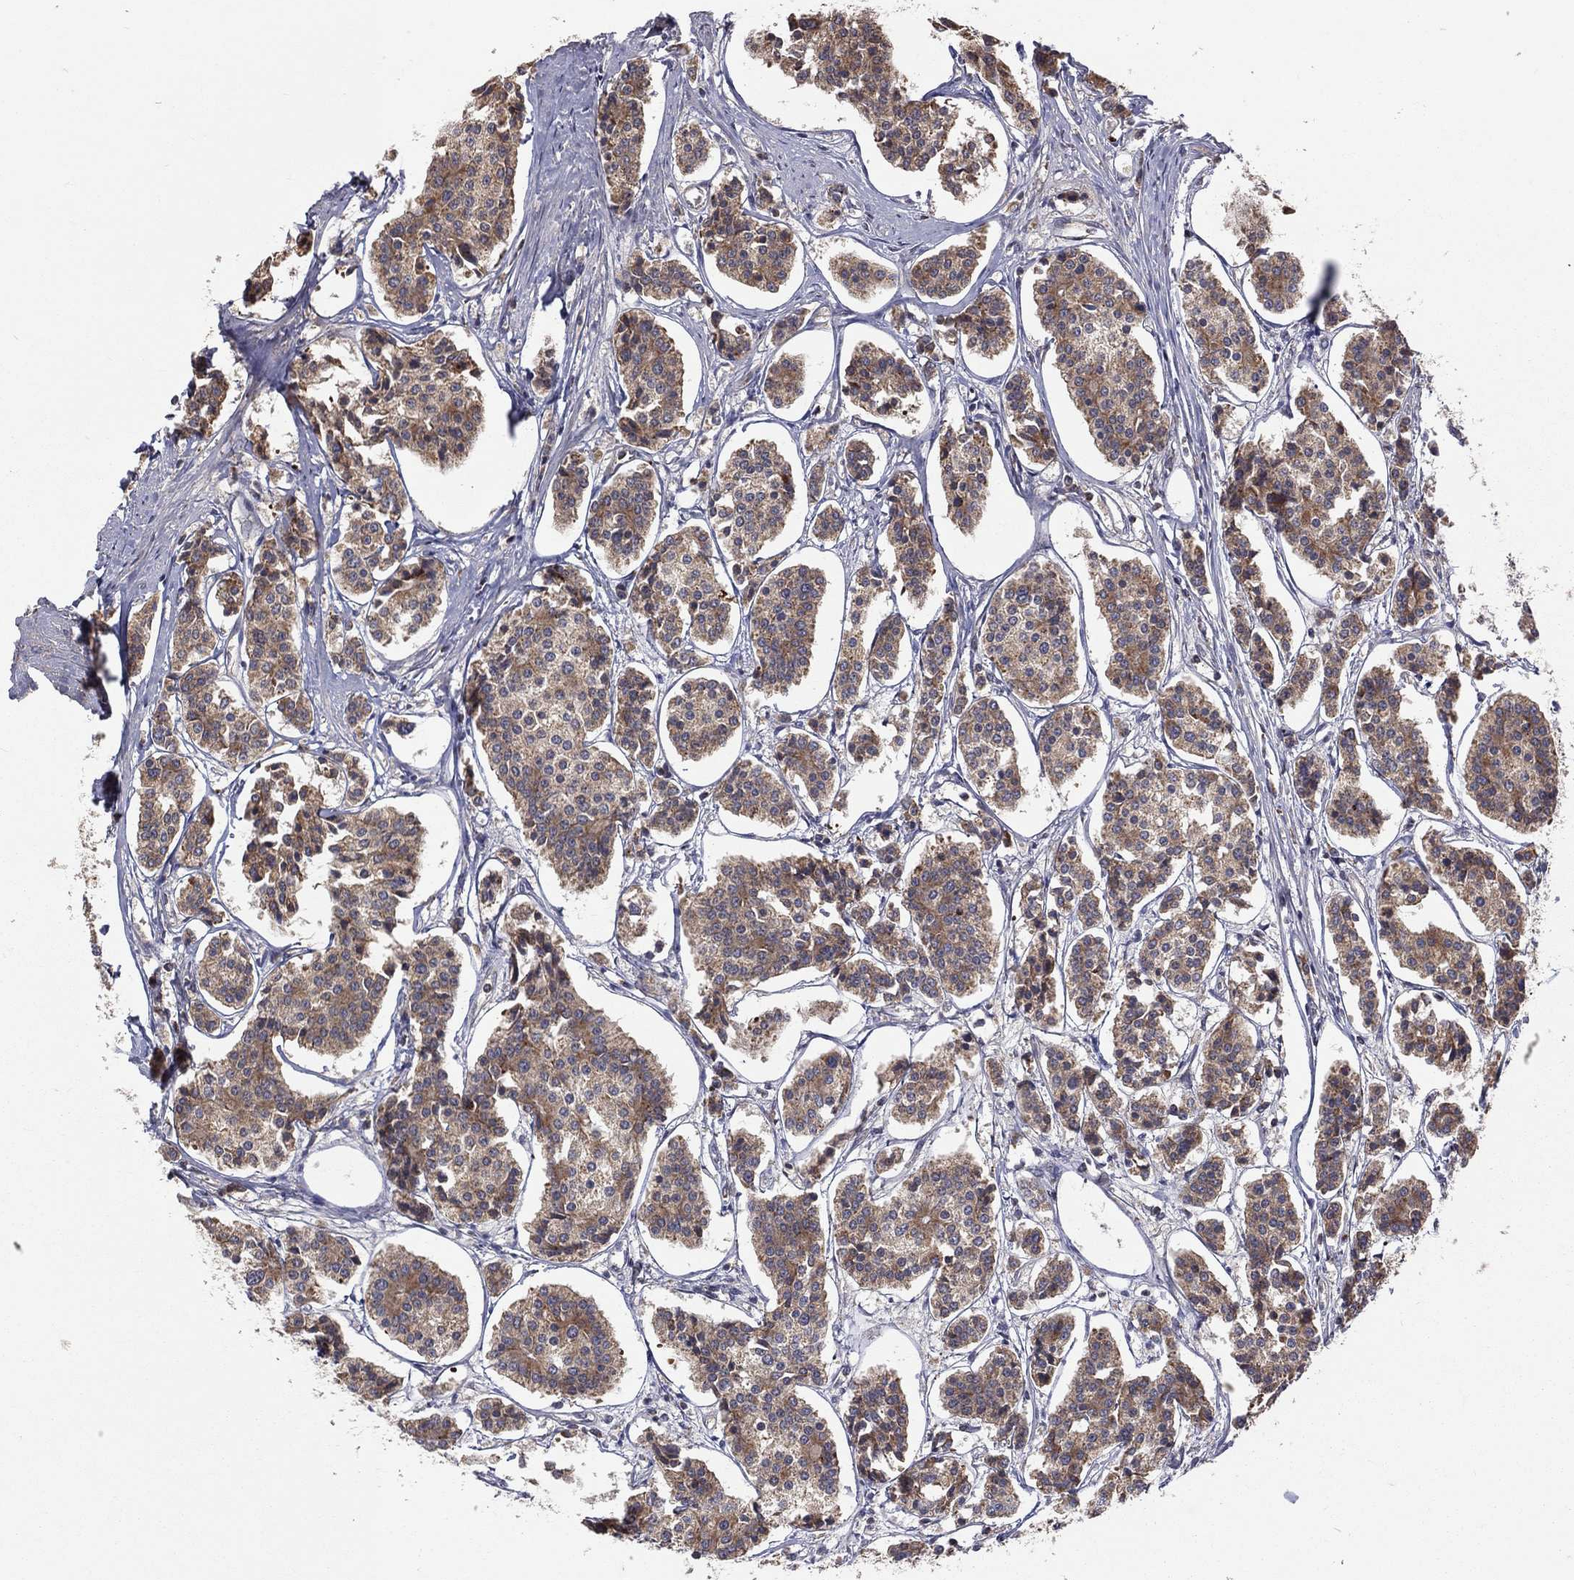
{"staining": {"intensity": "moderate", "quantity": ">75%", "location": "cytoplasmic/membranous"}, "tissue": "carcinoid", "cell_type": "Tumor cells", "image_type": "cancer", "snomed": [{"axis": "morphology", "description": "Carcinoid, malignant, NOS"}, {"axis": "topography", "description": "Small intestine"}], "caption": "A brown stain labels moderate cytoplasmic/membranous positivity of a protein in human carcinoid tumor cells.", "gene": "STARD3", "patient": {"sex": "female", "age": 65}}